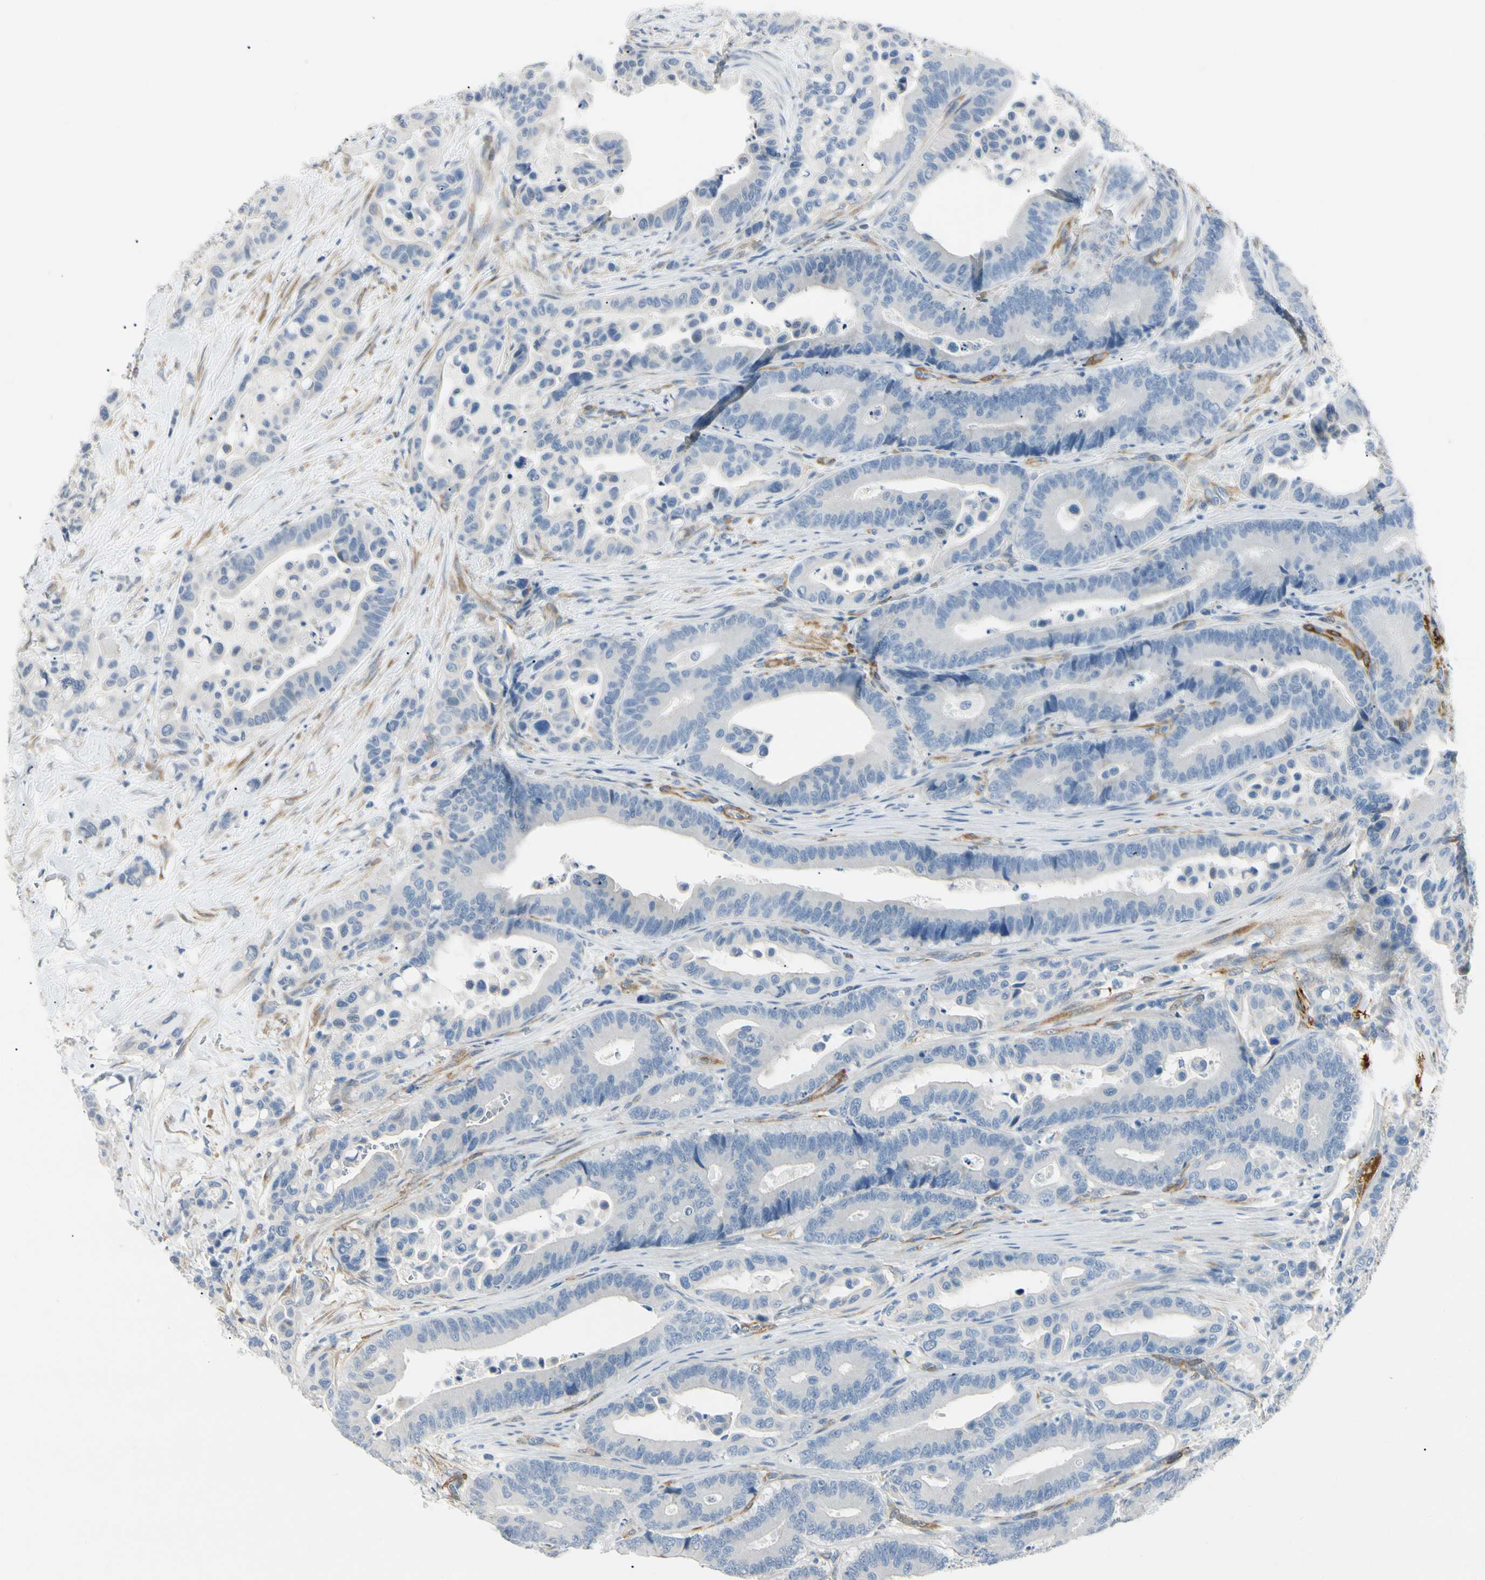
{"staining": {"intensity": "negative", "quantity": "none", "location": "none"}, "tissue": "colorectal cancer", "cell_type": "Tumor cells", "image_type": "cancer", "snomed": [{"axis": "morphology", "description": "Normal tissue, NOS"}, {"axis": "morphology", "description": "Adenocarcinoma, NOS"}, {"axis": "topography", "description": "Colon"}], "caption": "A high-resolution histopathology image shows immunohistochemistry staining of colorectal cancer (adenocarcinoma), which shows no significant positivity in tumor cells.", "gene": "AMPH", "patient": {"sex": "male", "age": 82}}